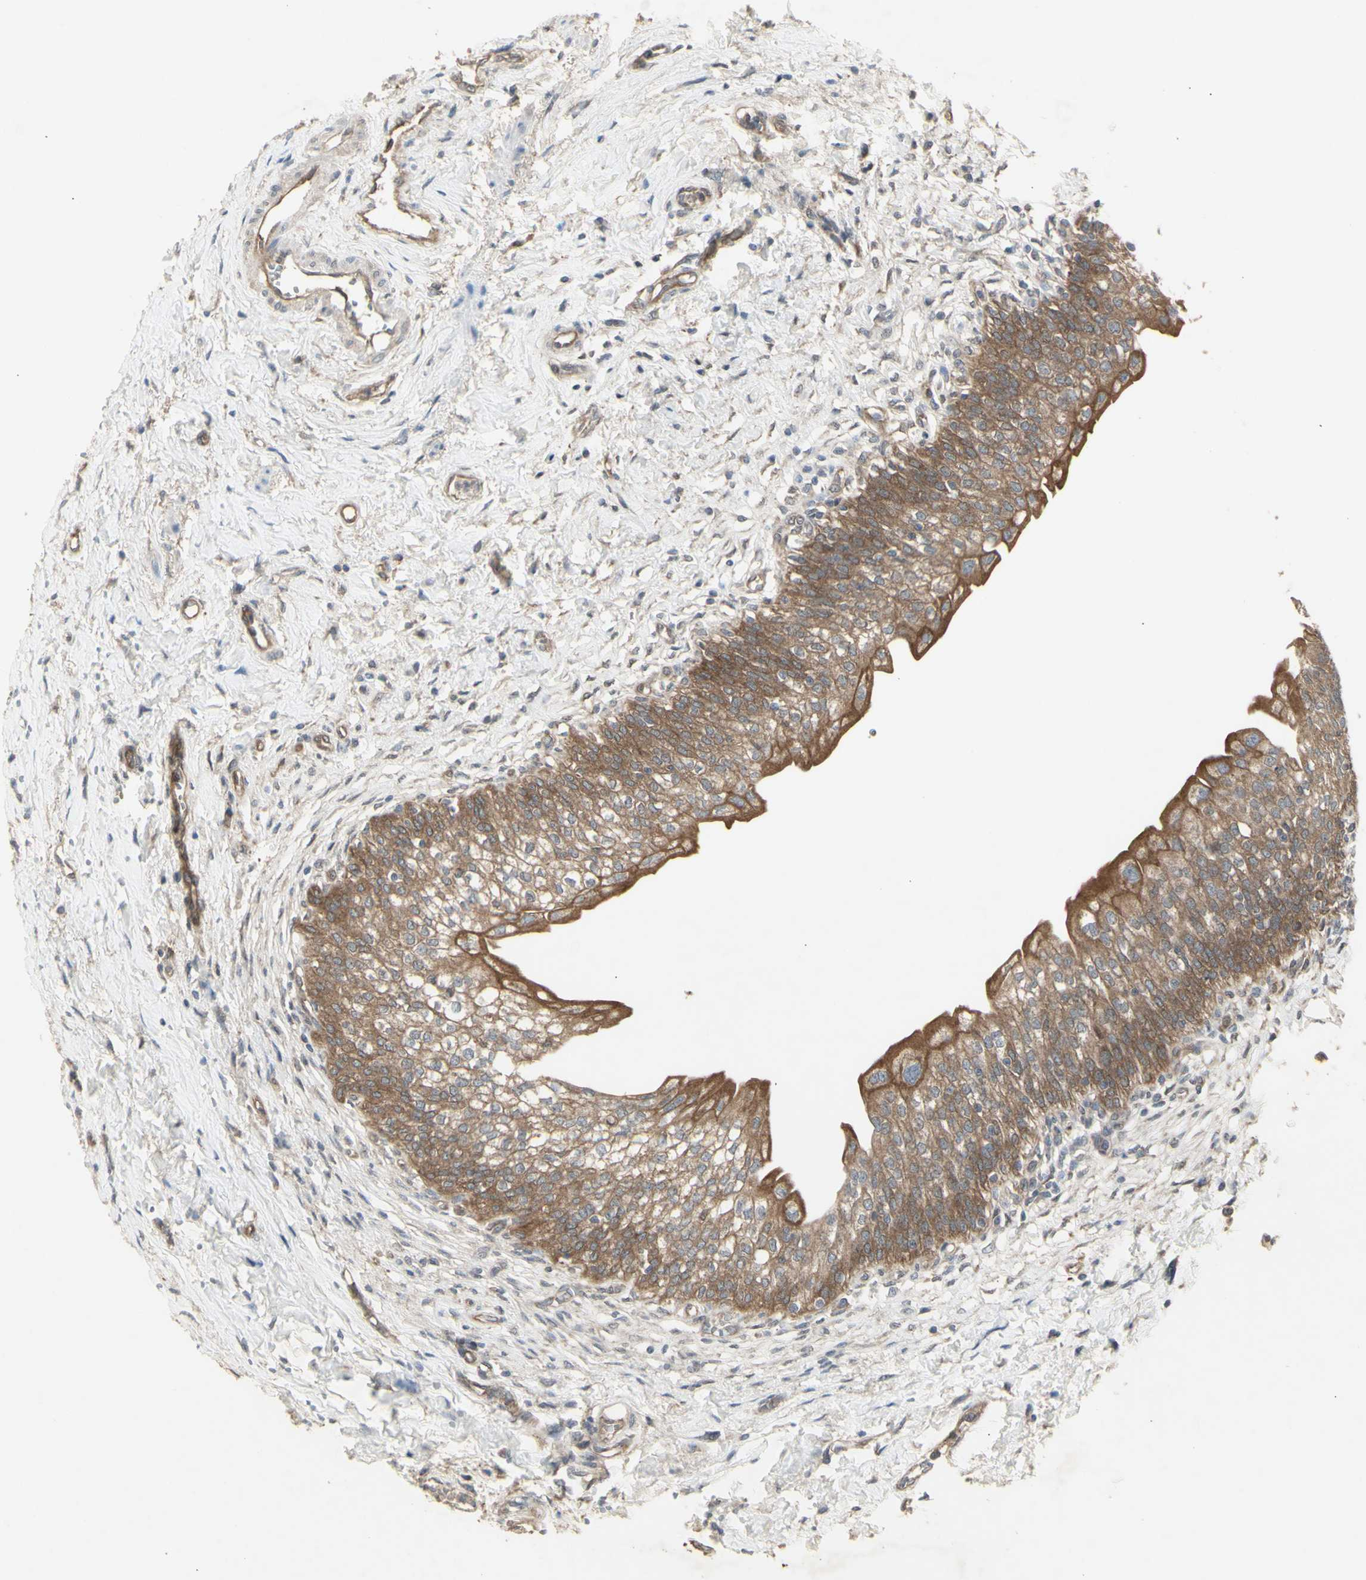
{"staining": {"intensity": "moderate", "quantity": ">75%", "location": "cytoplasmic/membranous"}, "tissue": "urinary bladder", "cell_type": "Urothelial cells", "image_type": "normal", "snomed": [{"axis": "morphology", "description": "Normal tissue, NOS"}, {"axis": "topography", "description": "Urinary bladder"}], "caption": "Immunohistochemical staining of unremarkable urinary bladder reveals medium levels of moderate cytoplasmic/membranous staining in about >75% of urothelial cells.", "gene": "CHURC1", "patient": {"sex": "male", "age": 55}}